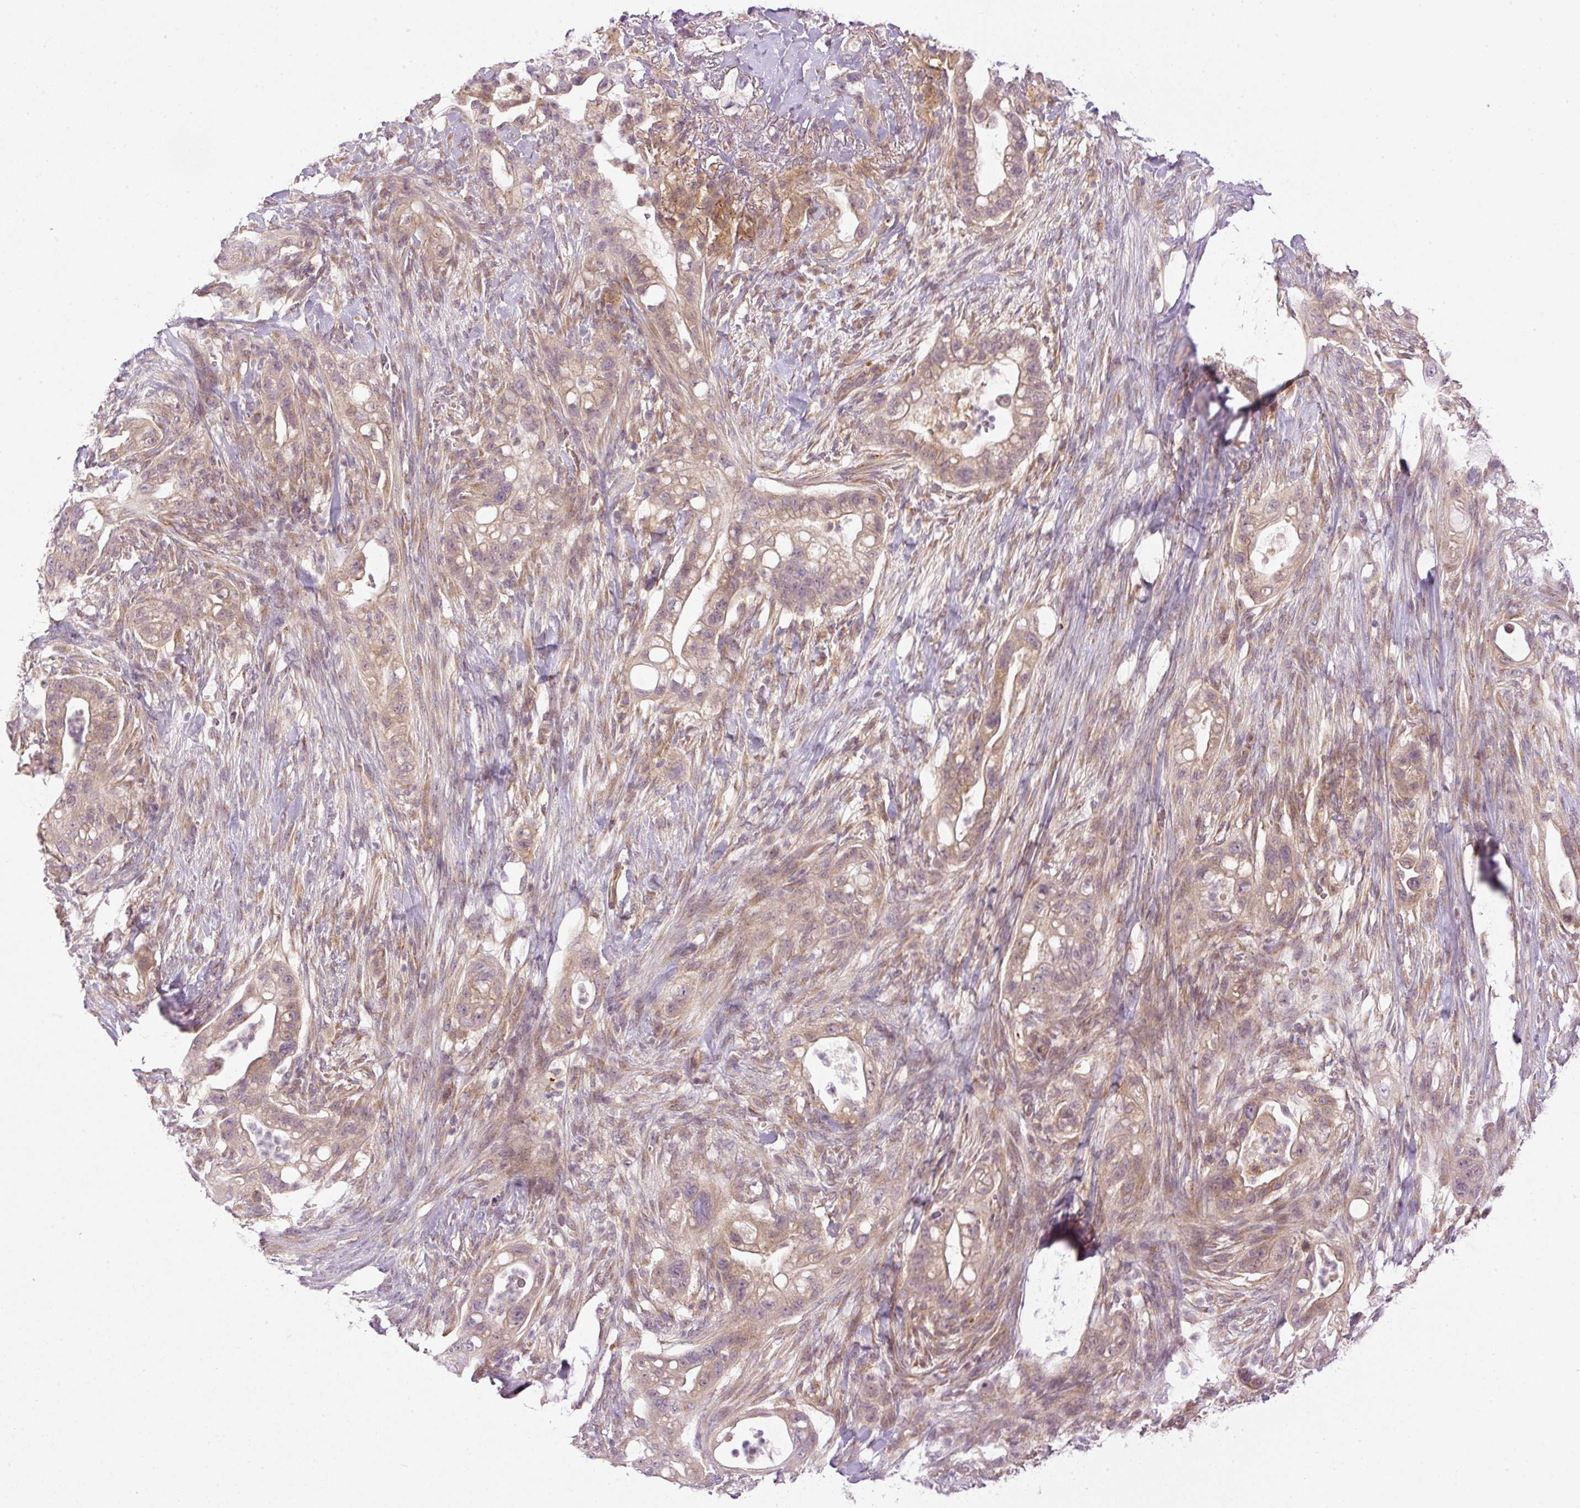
{"staining": {"intensity": "moderate", "quantity": "25%-75%", "location": "cytoplasmic/membranous"}, "tissue": "pancreatic cancer", "cell_type": "Tumor cells", "image_type": "cancer", "snomed": [{"axis": "morphology", "description": "Adenocarcinoma, NOS"}, {"axis": "topography", "description": "Pancreas"}], "caption": "Moderate cytoplasmic/membranous protein staining is seen in about 25%-75% of tumor cells in adenocarcinoma (pancreatic). The staining was performed using DAB to visualize the protein expression in brown, while the nuclei were stained in blue with hematoxylin (Magnification: 20x).", "gene": "MZT2B", "patient": {"sex": "male", "age": 44}}